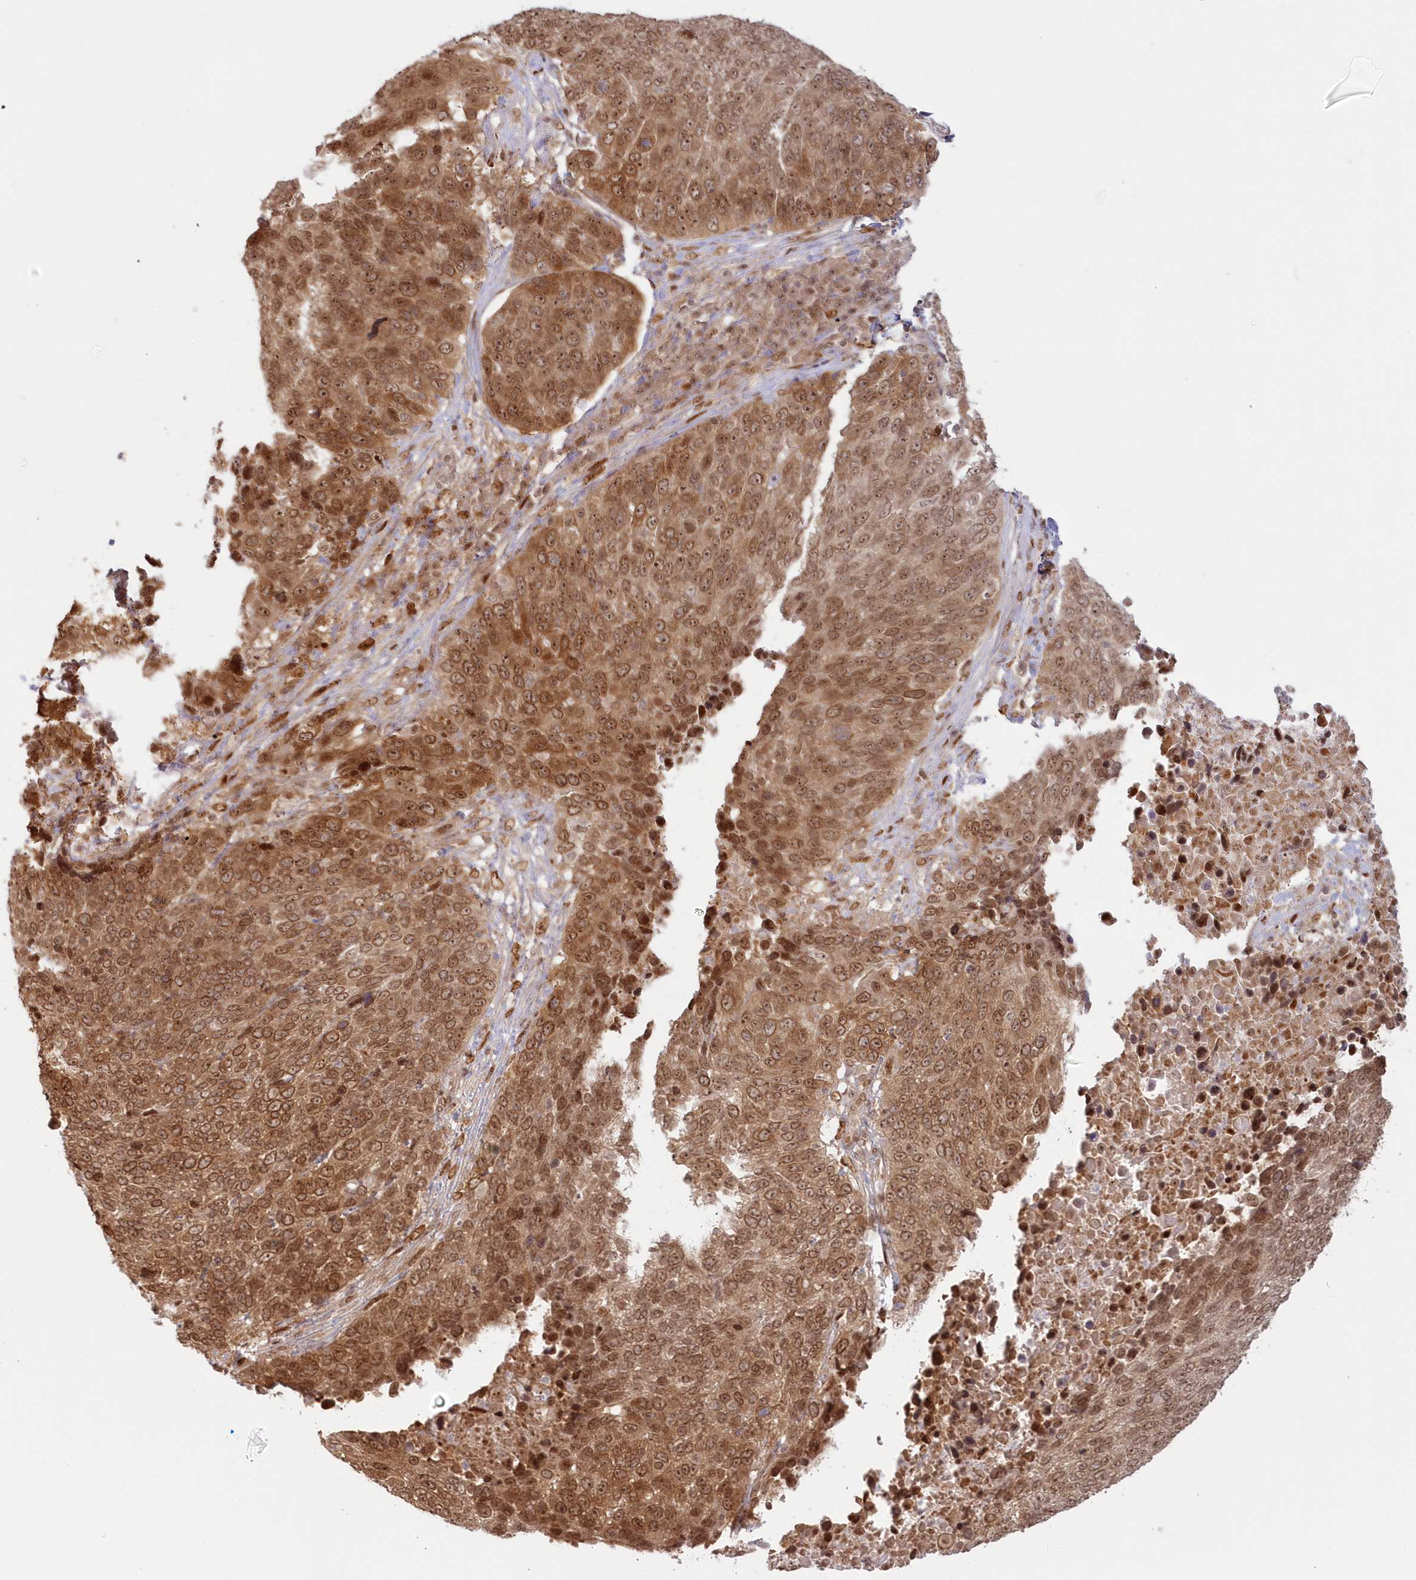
{"staining": {"intensity": "moderate", "quantity": ">75%", "location": "cytoplasmic/membranous,nuclear"}, "tissue": "lung cancer", "cell_type": "Tumor cells", "image_type": "cancer", "snomed": [{"axis": "morphology", "description": "Squamous cell carcinoma, NOS"}, {"axis": "topography", "description": "Lung"}], "caption": "Immunohistochemical staining of human lung cancer (squamous cell carcinoma) shows moderate cytoplasmic/membranous and nuclear protein expression in approximately >75% of tumor cells.", "gene": "TOGARAM2", "patient": {"sex": "male", "age": 66}}